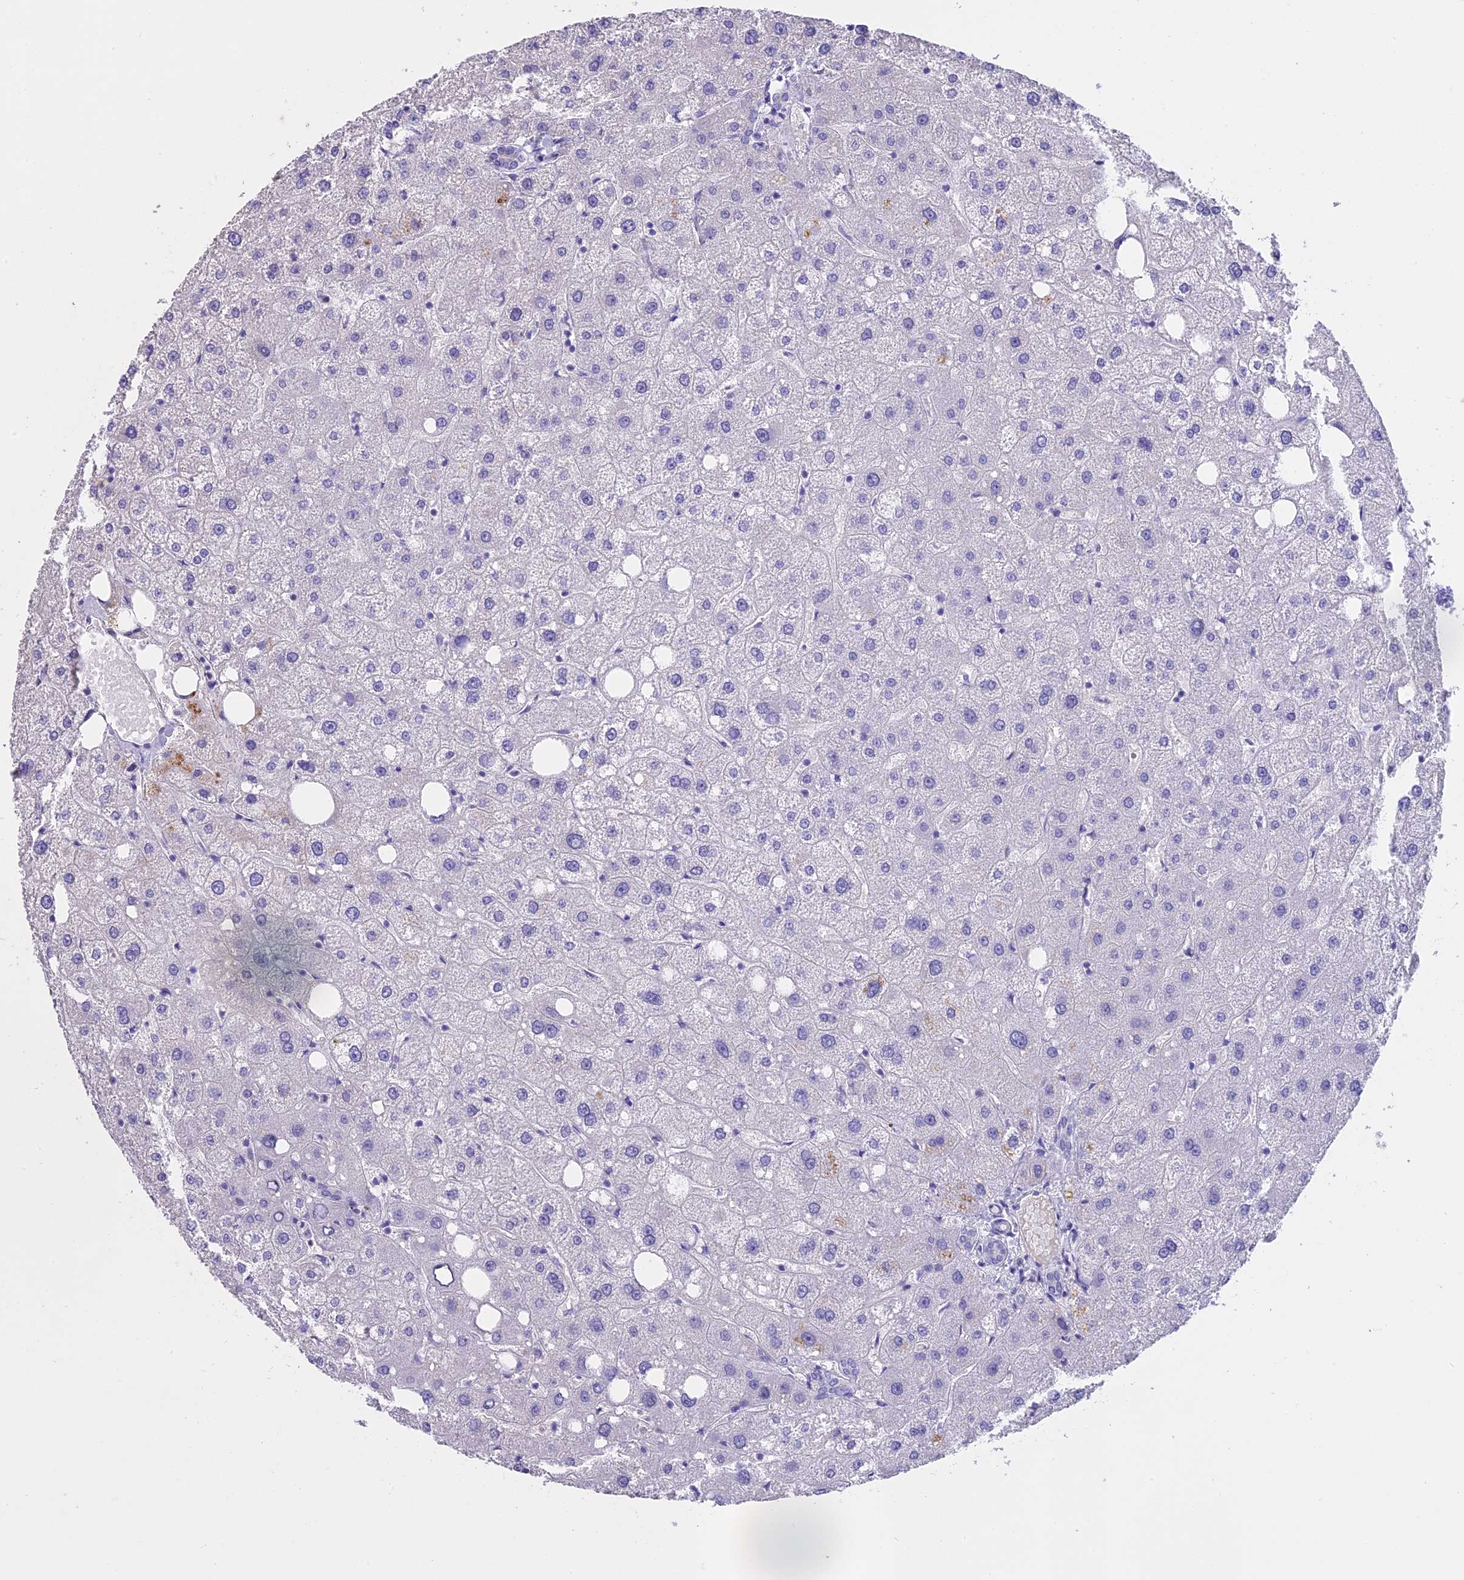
{"staining": {"intensity": "negative", "quantity": "none", "location": "none"}, "tissue": "liver", "cell_type": "Cholangiocytes", "image_type": "normal", "snomed": [{"axis": "morphology", "description": "Normal tissue, NOS"}, {"axis": "topography", "description": "Liver"}], "caption": "This is an immunohistochemistry (IHC) histopathology image of benign liver. There is no positivity in cholangiocytes.", "gene": "WFDC2", "patient": {"sex": "male", "age": 73}}